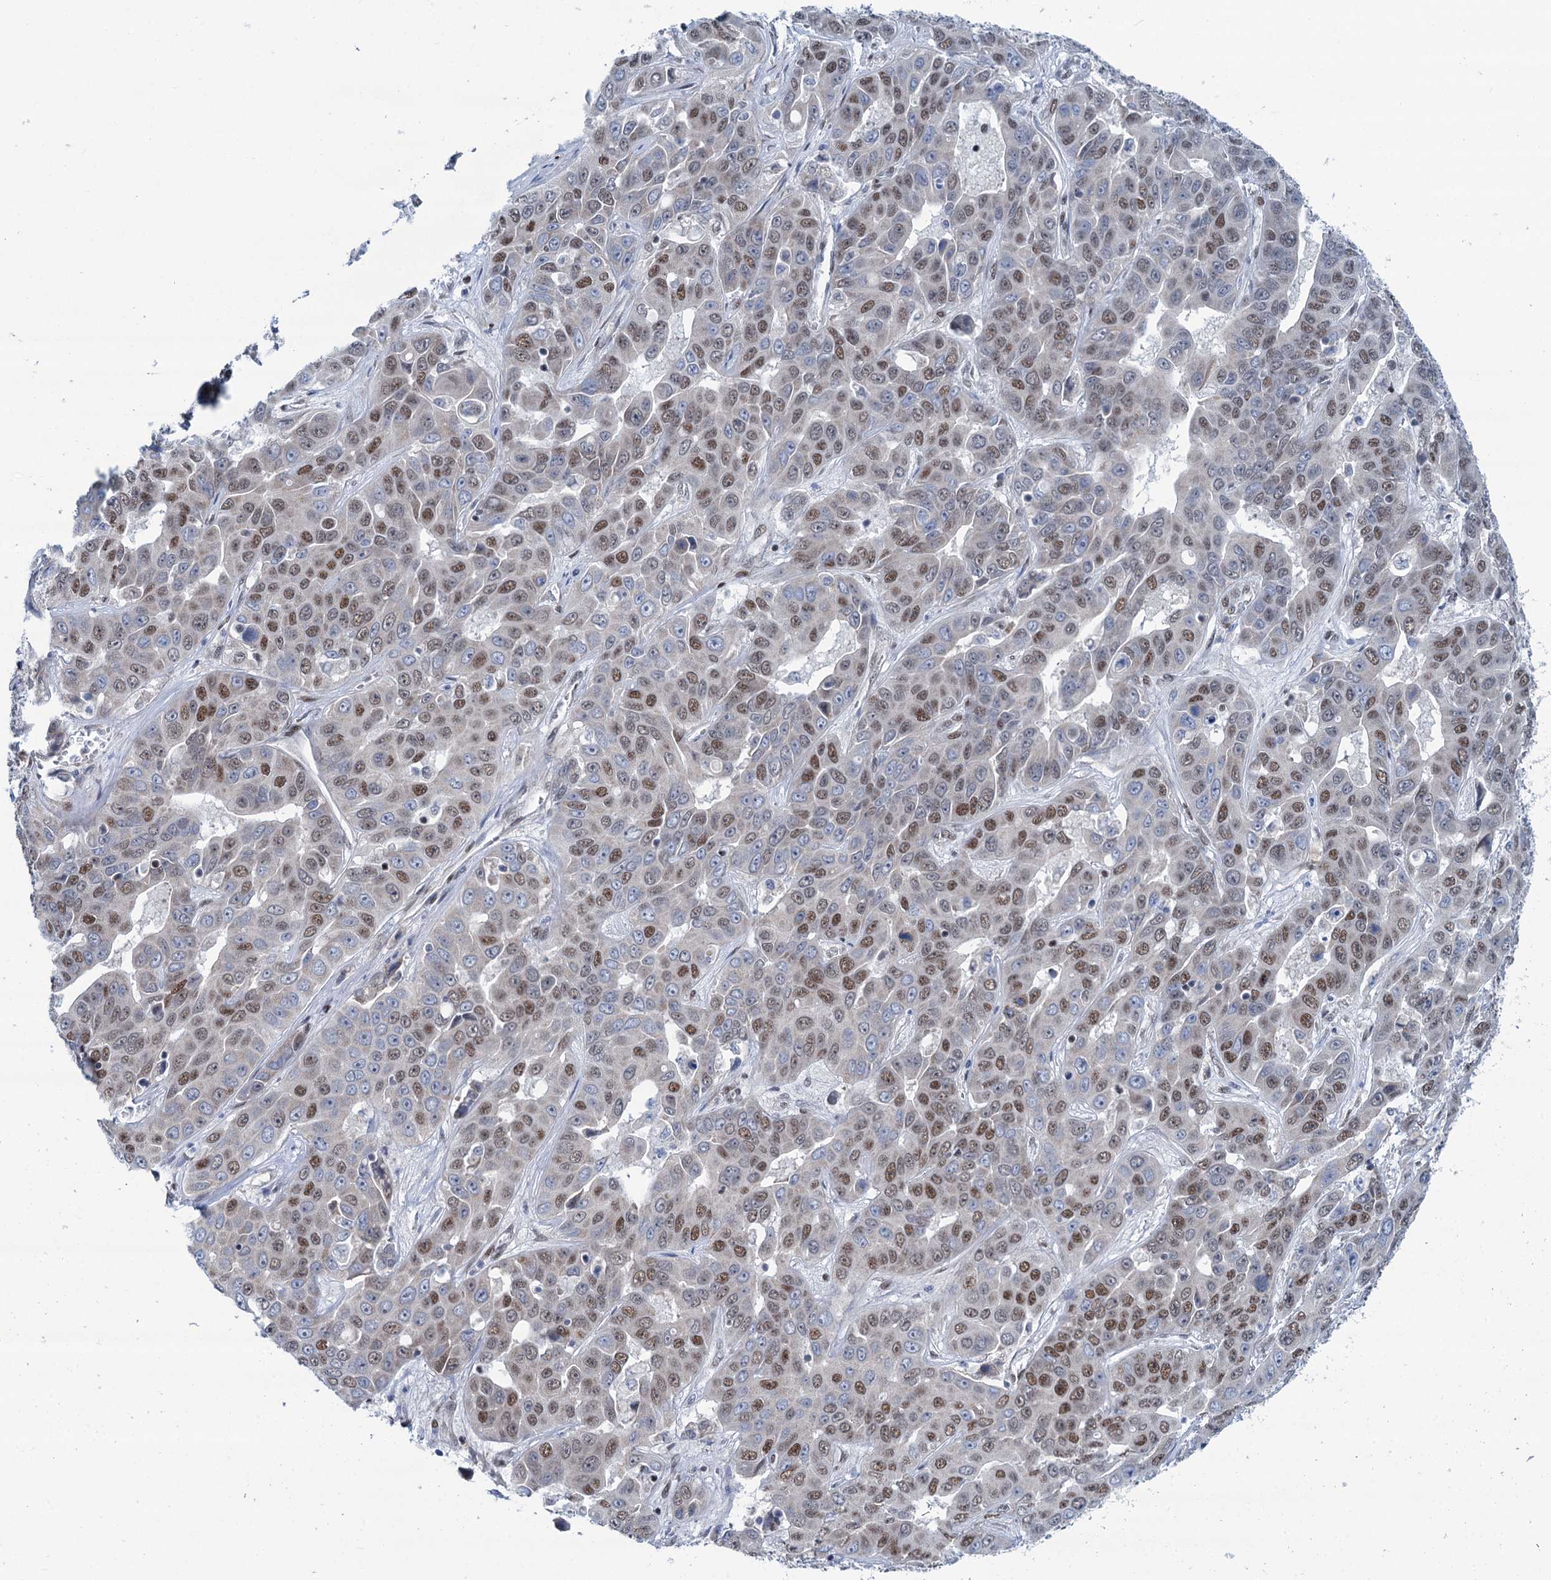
{"staining": {"intensity": "moderate", "quantity": "25%-75%", "location": "nuclear"}, "tissue": "liver cancer", "cell_type": "Tumor cells", "image_type": "cancer", "snomed": [{"axis": "morphology", "description": "Cholangiocarcinoma"}, {"axis": "topography", "description": "Liver"}], "caption": "Human liver cancer stained with a brown dye demonstrates moderate nuclear positive staining in approximately 25%-75% of tumor cells.", "gene": "SREK1", "patient": {"sex": "female", "age": 52}}